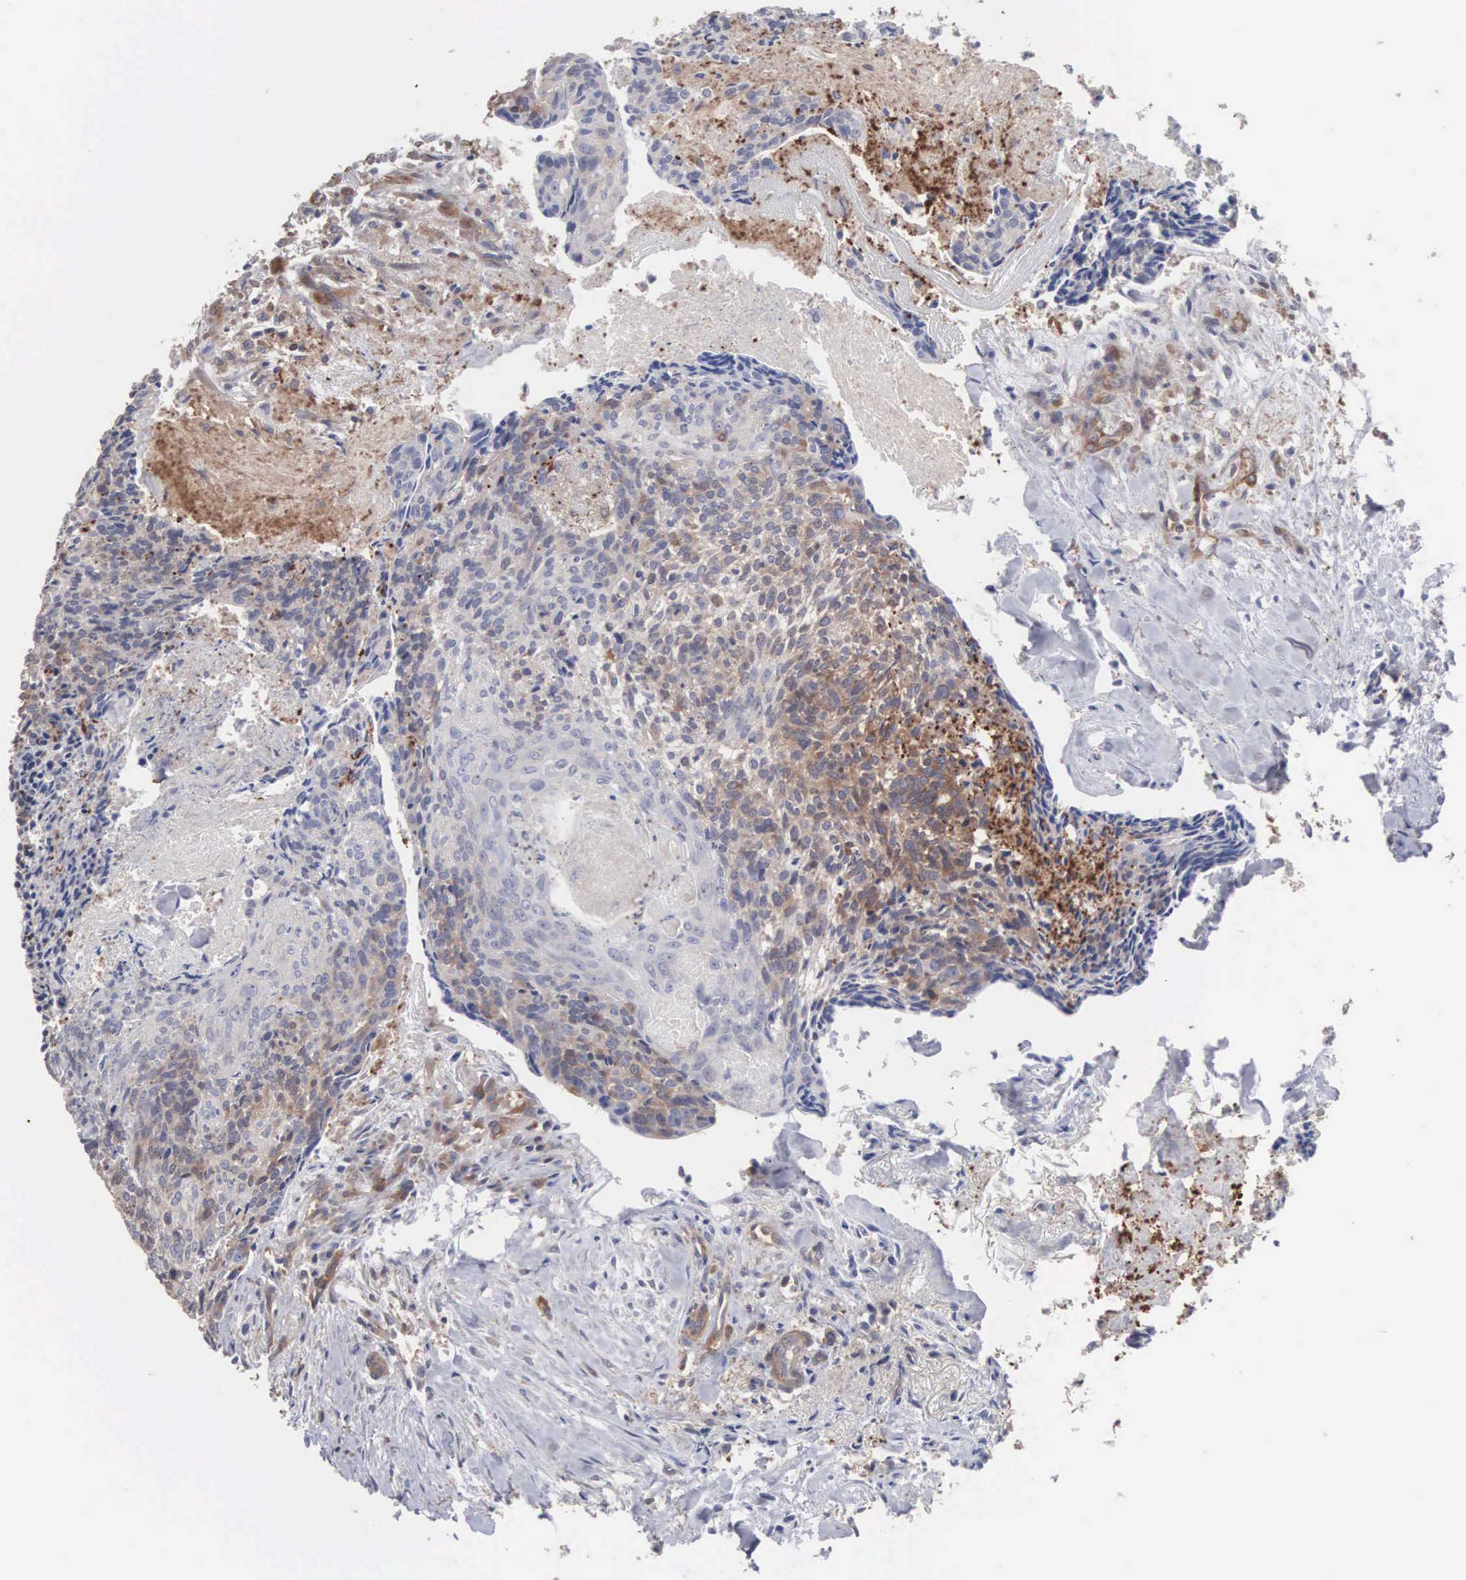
{"staining": {"intensity": "weak", "quantity": "25%-75%", "location": "cytoplasmic/membranous"}, "tissue": "head and neck cancer", "cell_type": "Tumor cells", "image_type": "cancer", "snomed": [{"axis": "morphology", "description": "Squamous cell carcinoma, NOS"}, {"axis": "topography", "description": "Salivary gland"}, {"axis": "topography", "description": "Head-Neck"}], "caption": "IHC histopathology image of neoplastic tissue: squamous cell carcinoma (head and neck) stained using immunohistochemistry displays low levels of weak protein expression localized specifically in the cytoplasmic/membranous of tumor cells, appearing as a cytoplasmic/membranous brown color.", "gene": "MTHFD1", "patient": {"sex": "male", "age": 70}}